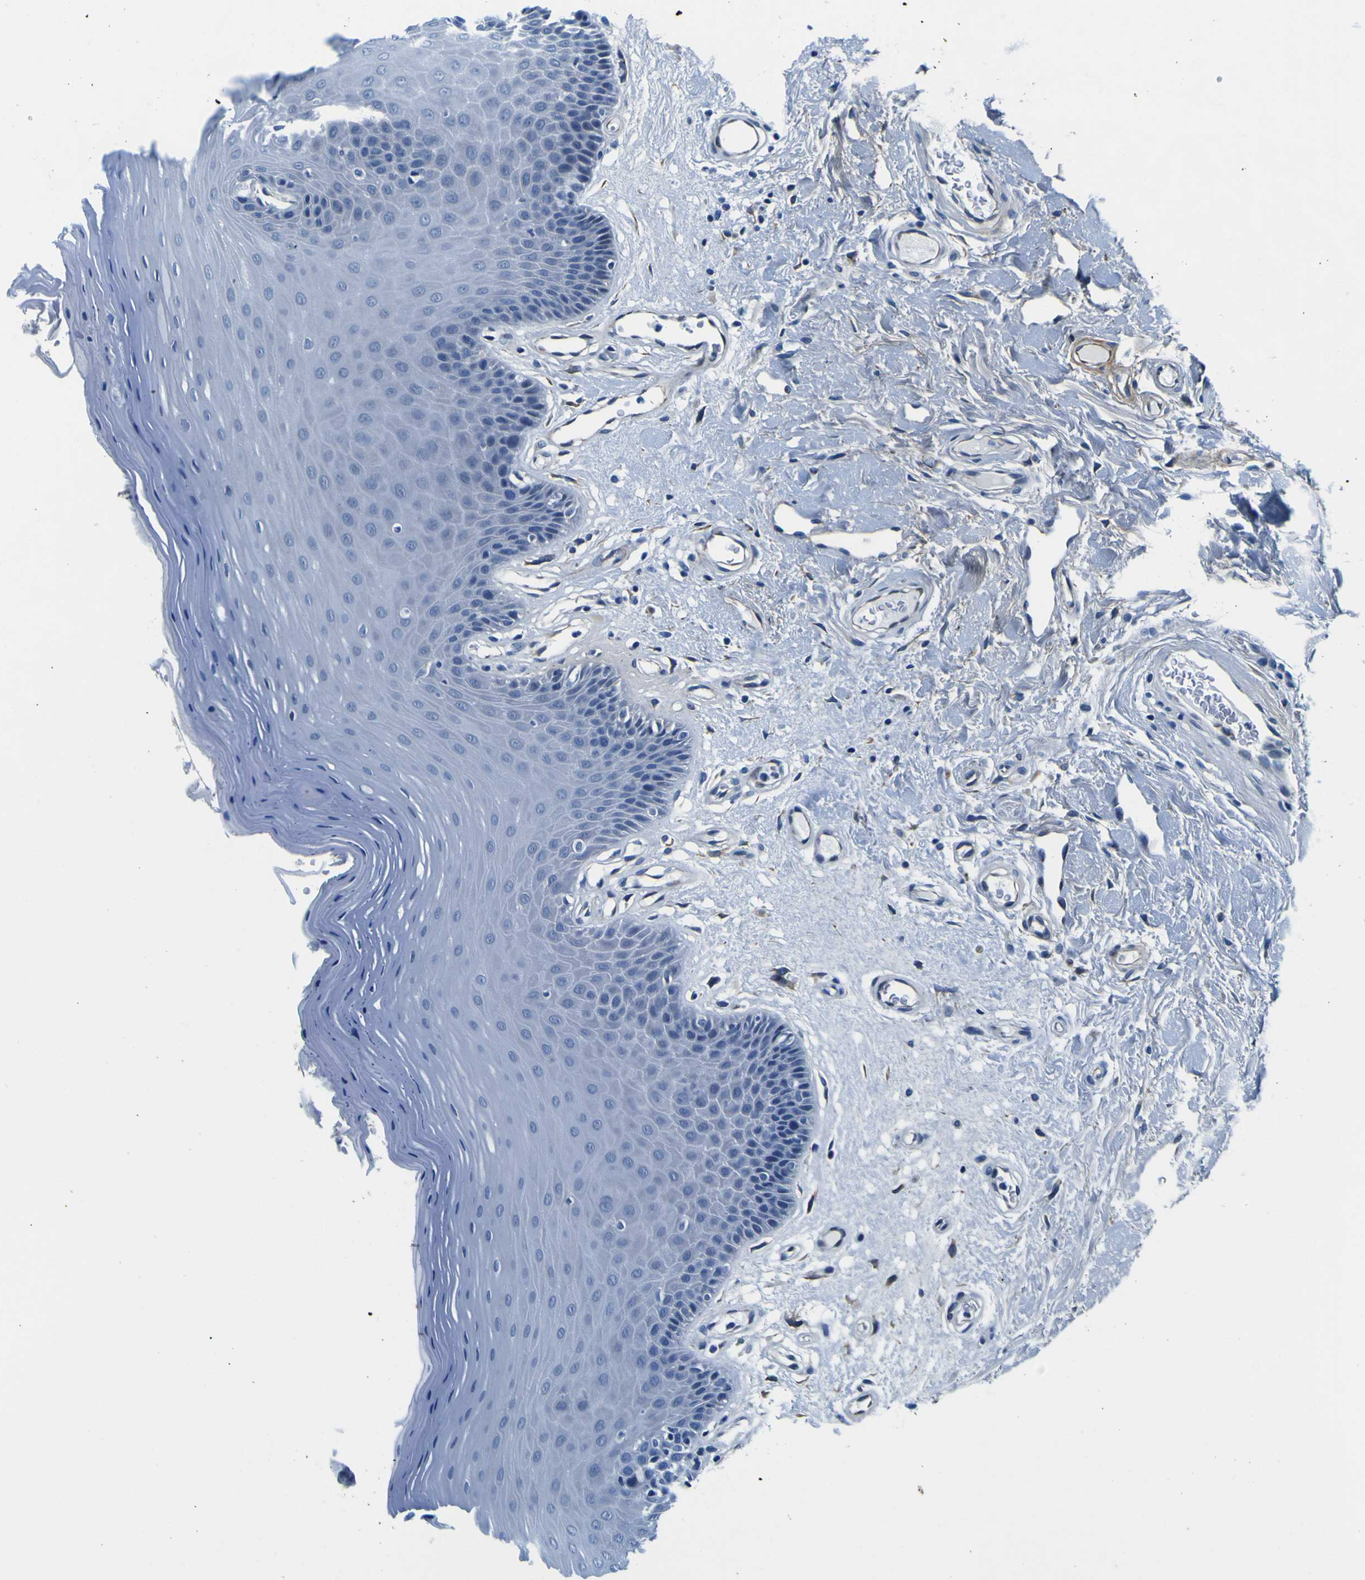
{"staining": {"intensity": "negative", "quantity": "none", "location": "none"}, "tissue": "oral mucosa", "cell_type": "Squamous epithelial cells", "image_type": "normal", "snomed": [{"axis": "morphology", "description": "Normal tissue, NOS"}, {"axis": "morphology", "description": "Squamous cell carcinoma, NOS"}, {"axis": "topography", "description": "Skeletal muscle"}, {"axis": "topography", "description": "Adipose tissue"}, {"axis": "topography", "description": "Vascular tissue"}, {"axis": "topography", "description": "Oral tissue"}, {"axis": "topography", "description": "Peripheral nerve tissue"}, {"axis": "topography", "description": "Head-Neck"}], "caption": "Squamous epithelial cells are negative for protein expression in unremarkable human oral mucosa. Nuclei are stained in blue.", "gene": "POSTN", "patient": {"sex": "male", "age": 71}}